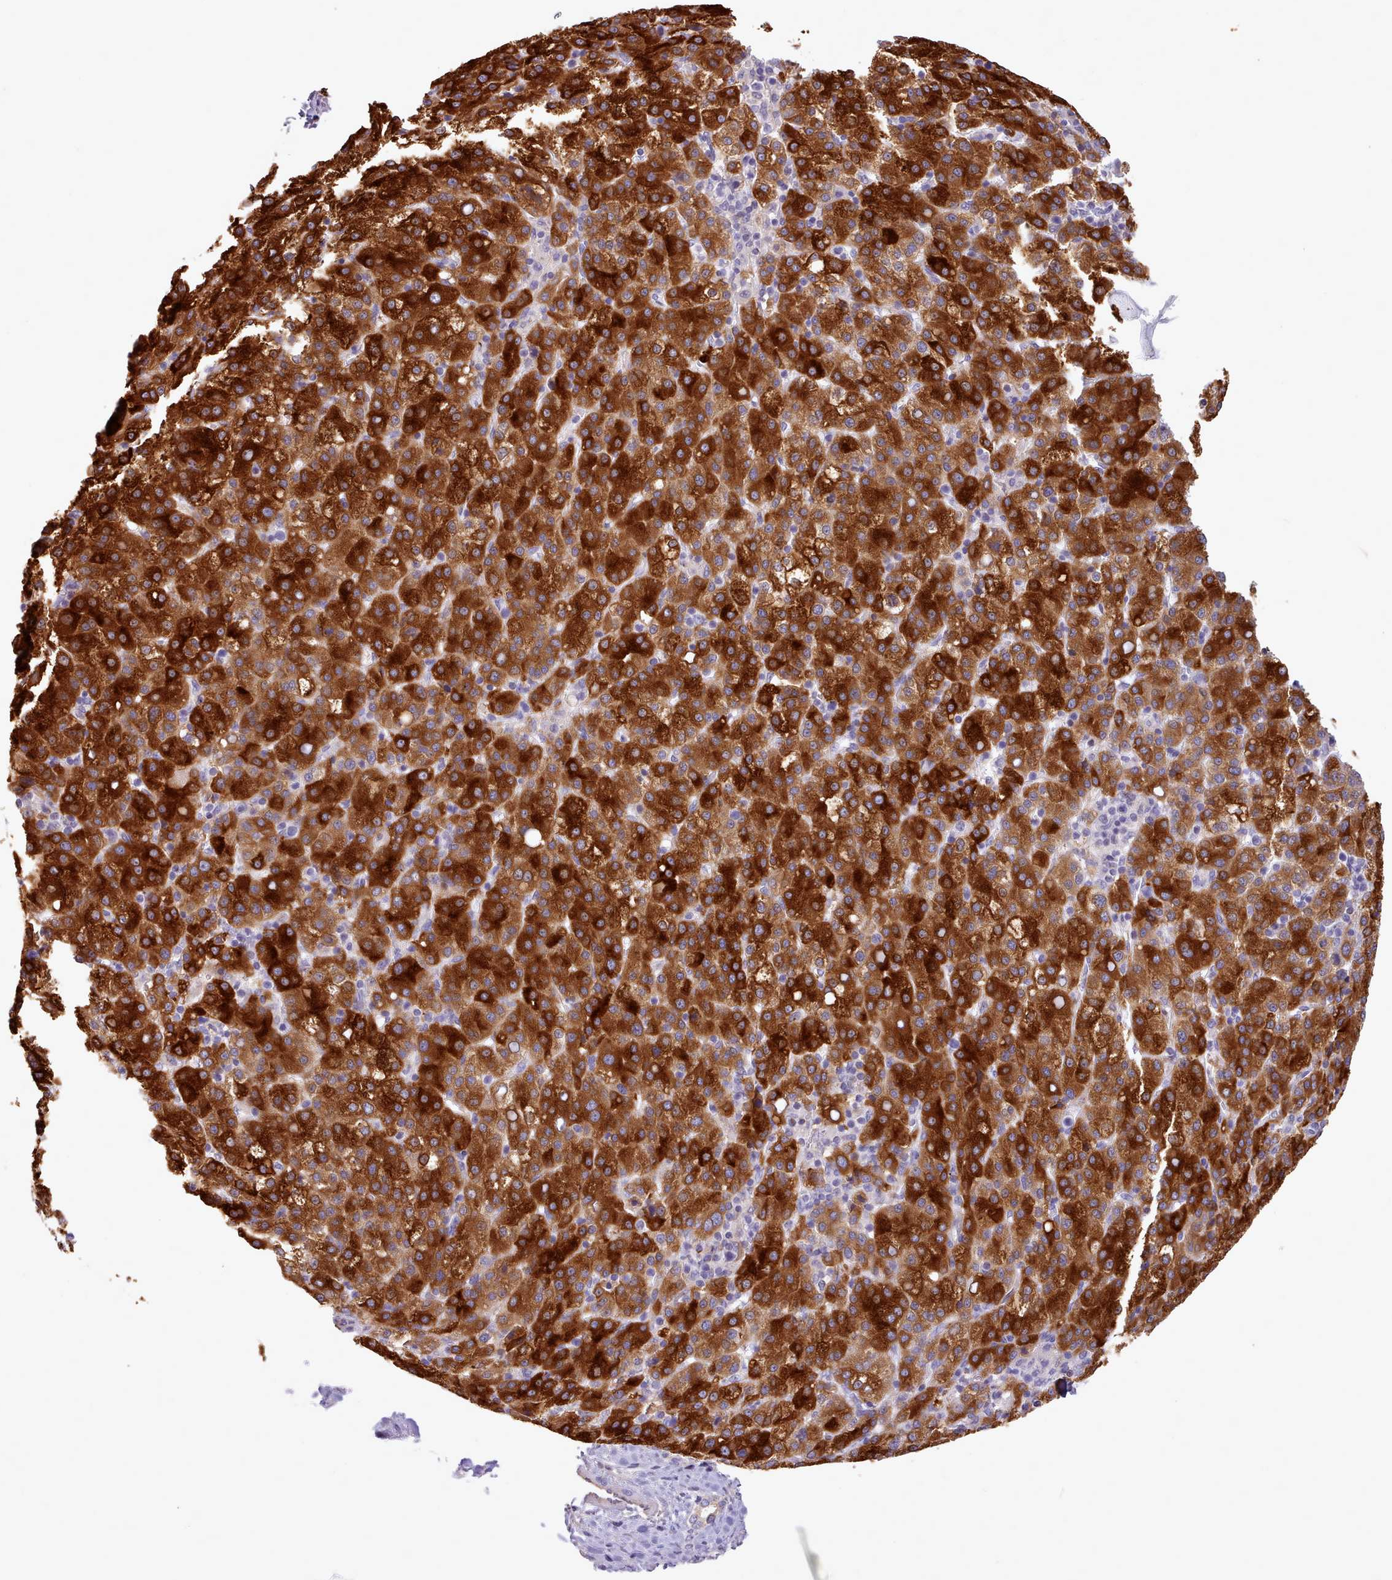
{"staining": {"intensity": "strong", "quantity": ">75%", "location": "cytoplasmic/membranous"}, "tissue": "liver cancer", "cell_type": "Tumor cells", "image_type": "cancer", "snomed": [{"axis": "morphology", "description": "Carcinoma, Hepatocellular, NOS"}, {"axis": "topography", "description": "Liver"}], "caption": "Immunohistochemical staining of human liver cancer shows high levels of strong cytoplasmic/membranous staining in about >75% of tumor cells.", "gene": "CYP2A13", "patient": {"sex": "female", "age": 58}}